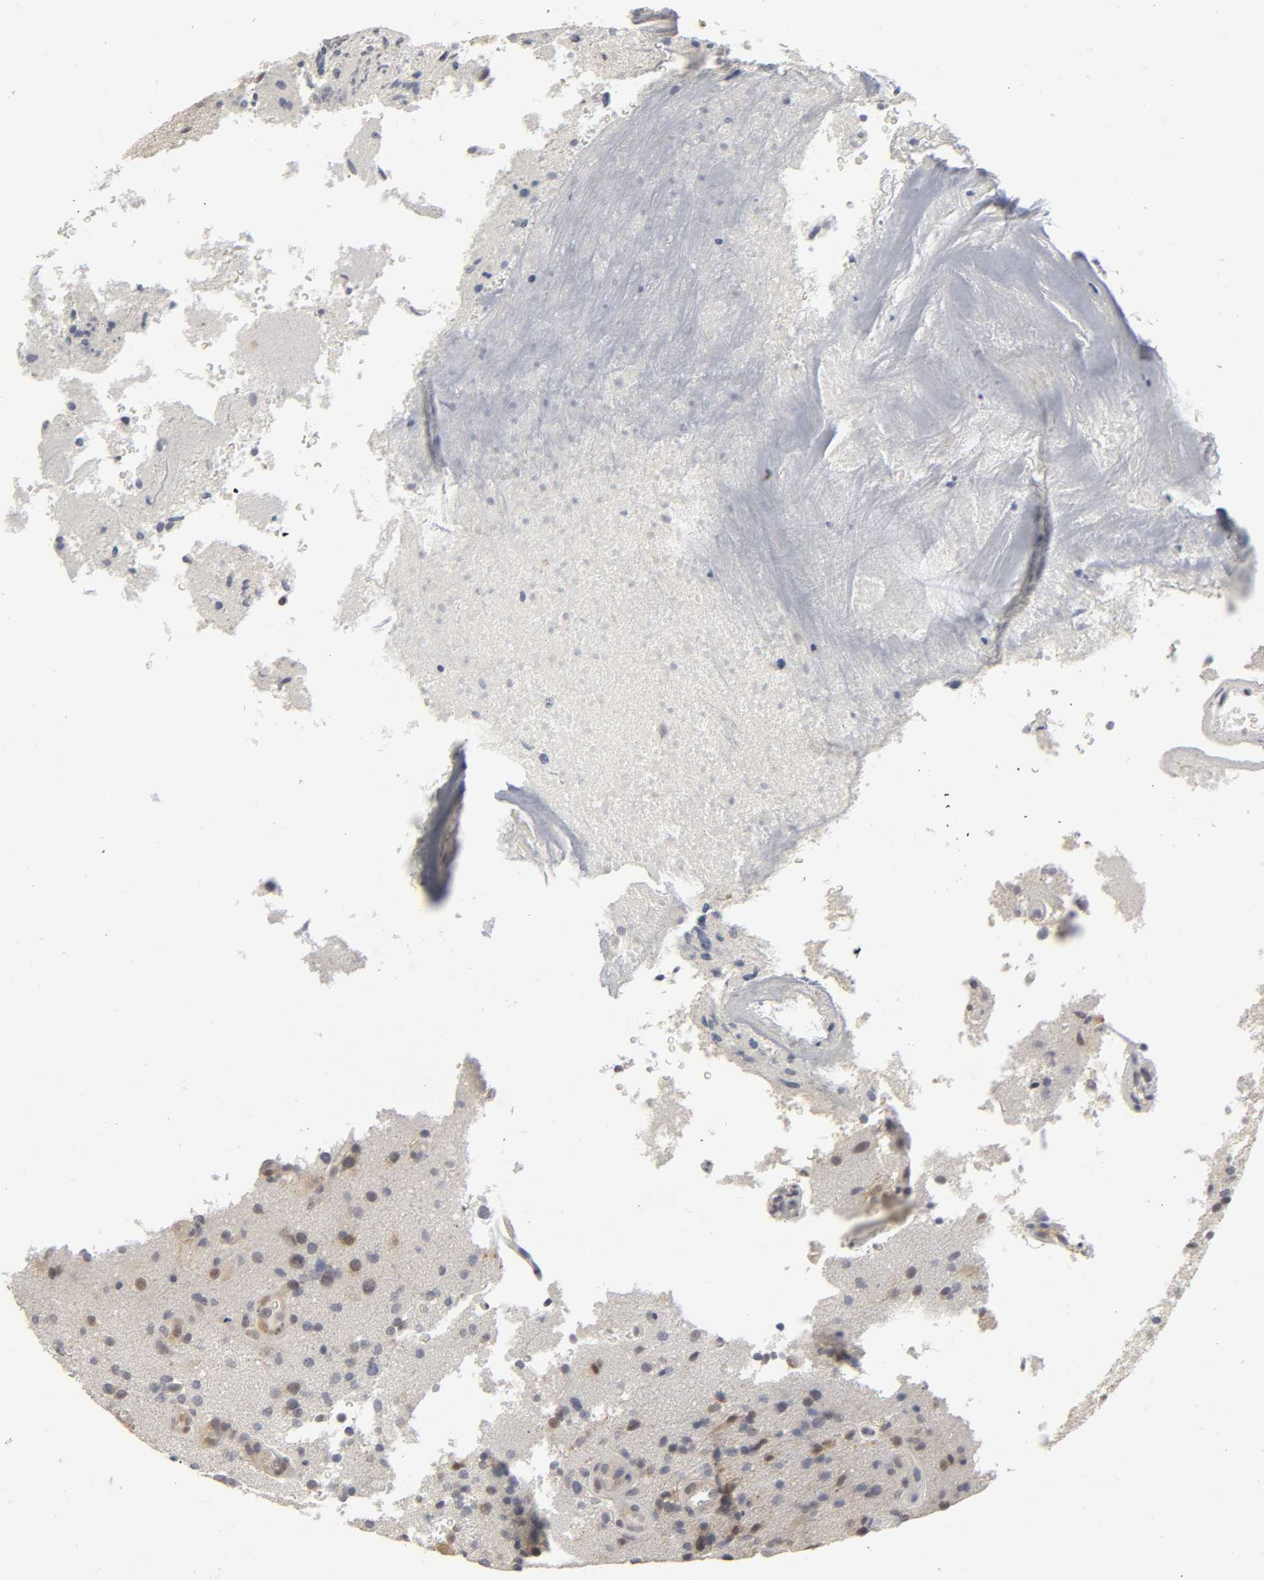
{"staining": {"intensity": "weak", "quantity": "25%-75%", "location": "cytoplasmic/membranous,nuclear"}, "tissue": "glioma", "cell_type": "Tumor cells", "image_type": "cancer", "snomed": [{"axis": "morphology", "description": "Normal tissue, NOS"}, {"axis": "morphology", "description": "Glioma, malignant, High grade"}, {"axis": "topography", "description": "Cerebral cortex"}], "caption": "Malignant high-grade glioma stained for a protein displays weak cytoplasmic/membranous and nuclear positivity in tumor cells.", "gene": "PDLIM3", "patient": {"sex": "male", "age": 75}}